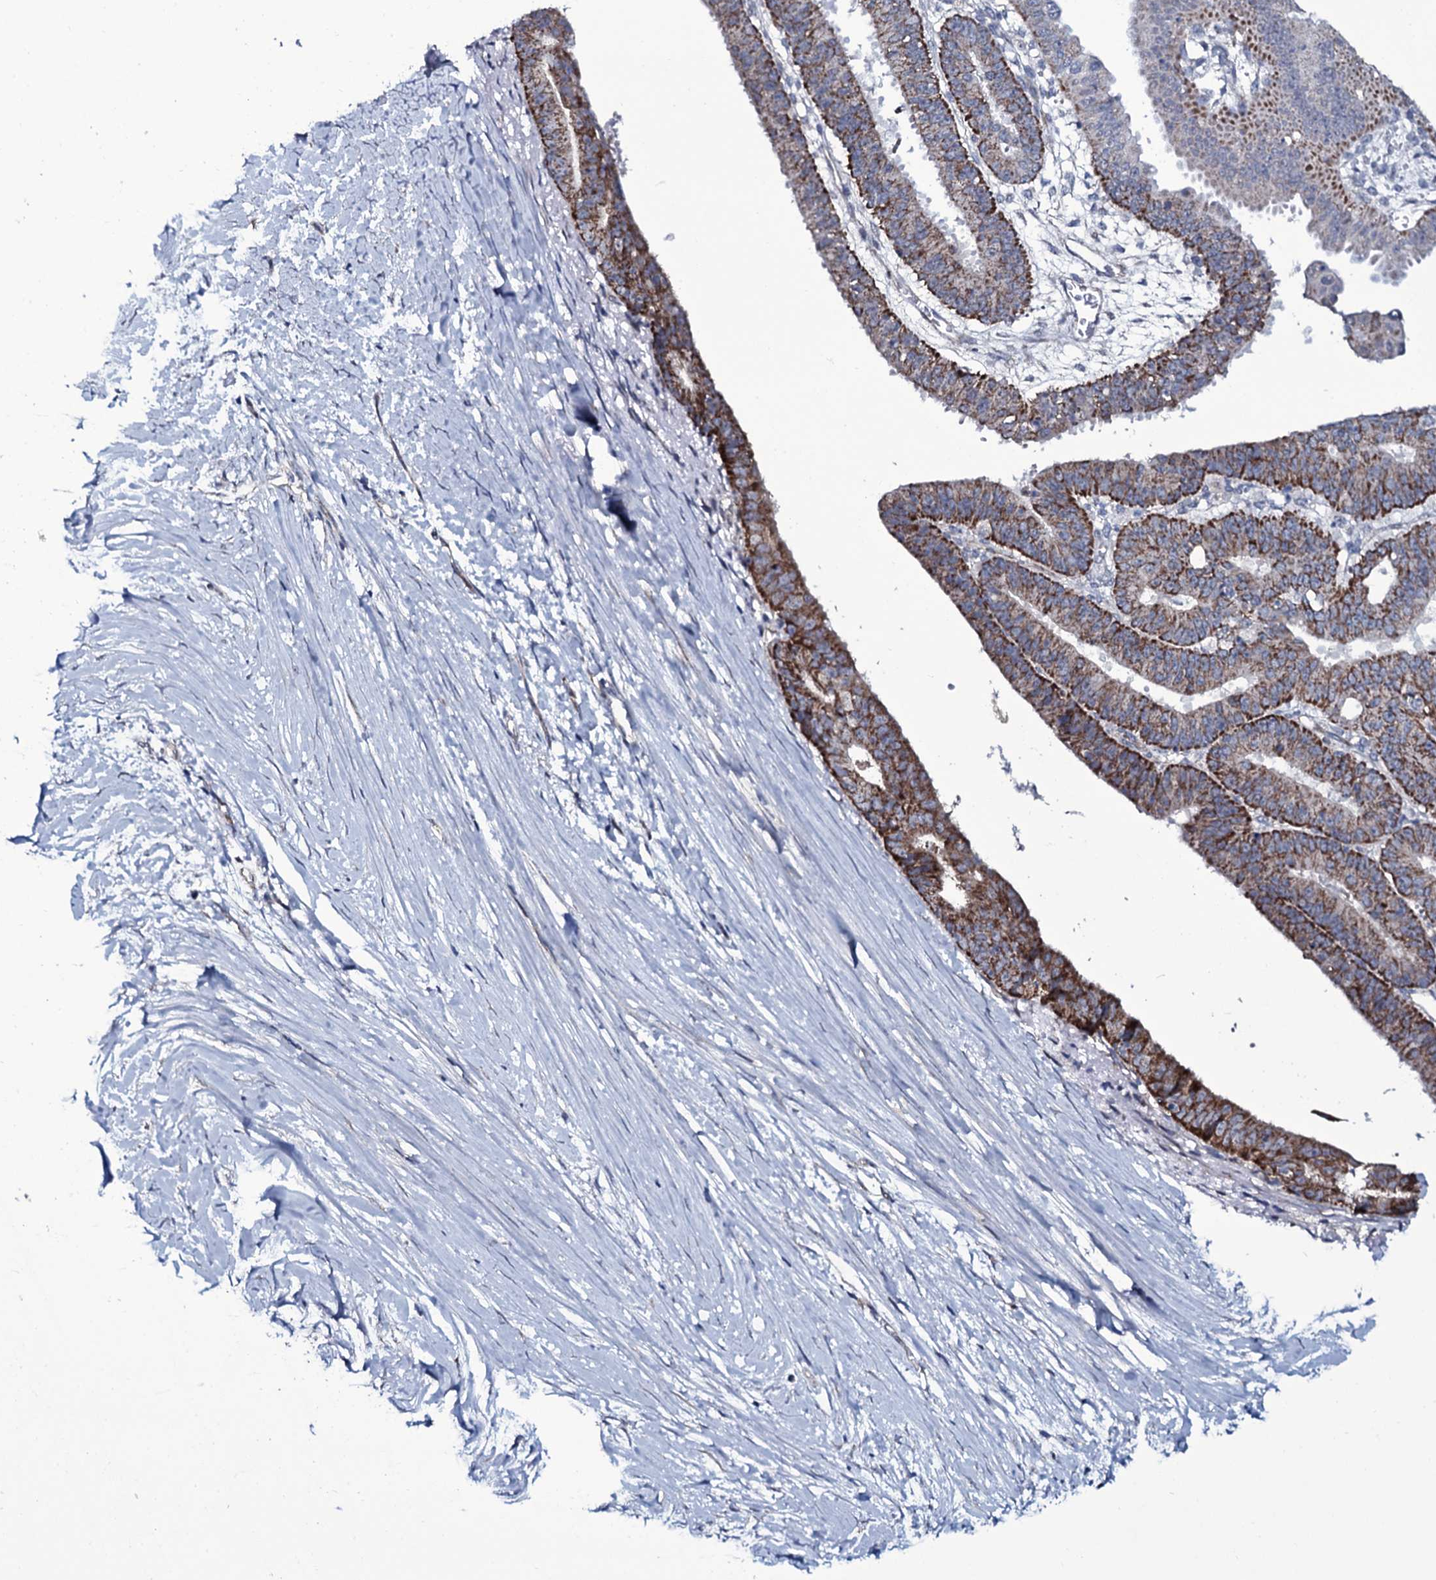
{"staining": {"intensity": "strong", "quantity": ">75%", "location": "cytoplasmic/membranous"}, "tissue": "ovarian cancer", "cell_type": "Tumor cells", "image_type": "cancer", "snomed": [{"axis": "morphology", "description": "Carcinoma, endometroid"}, {"axis": "topography", "description": "Appendix"}, {"axis": "topography", "description": "Ovary"}], "caption": "A high-resolution photomicrograph shows immunohistochemistry staining of endometroid carcinoma (ovarian), which demonstrates strong cytoplasmic/membranous expression in about >75% of tumor cells.", "gene": "WIPF3", "patient": {"sex": "female", "age": 42}}